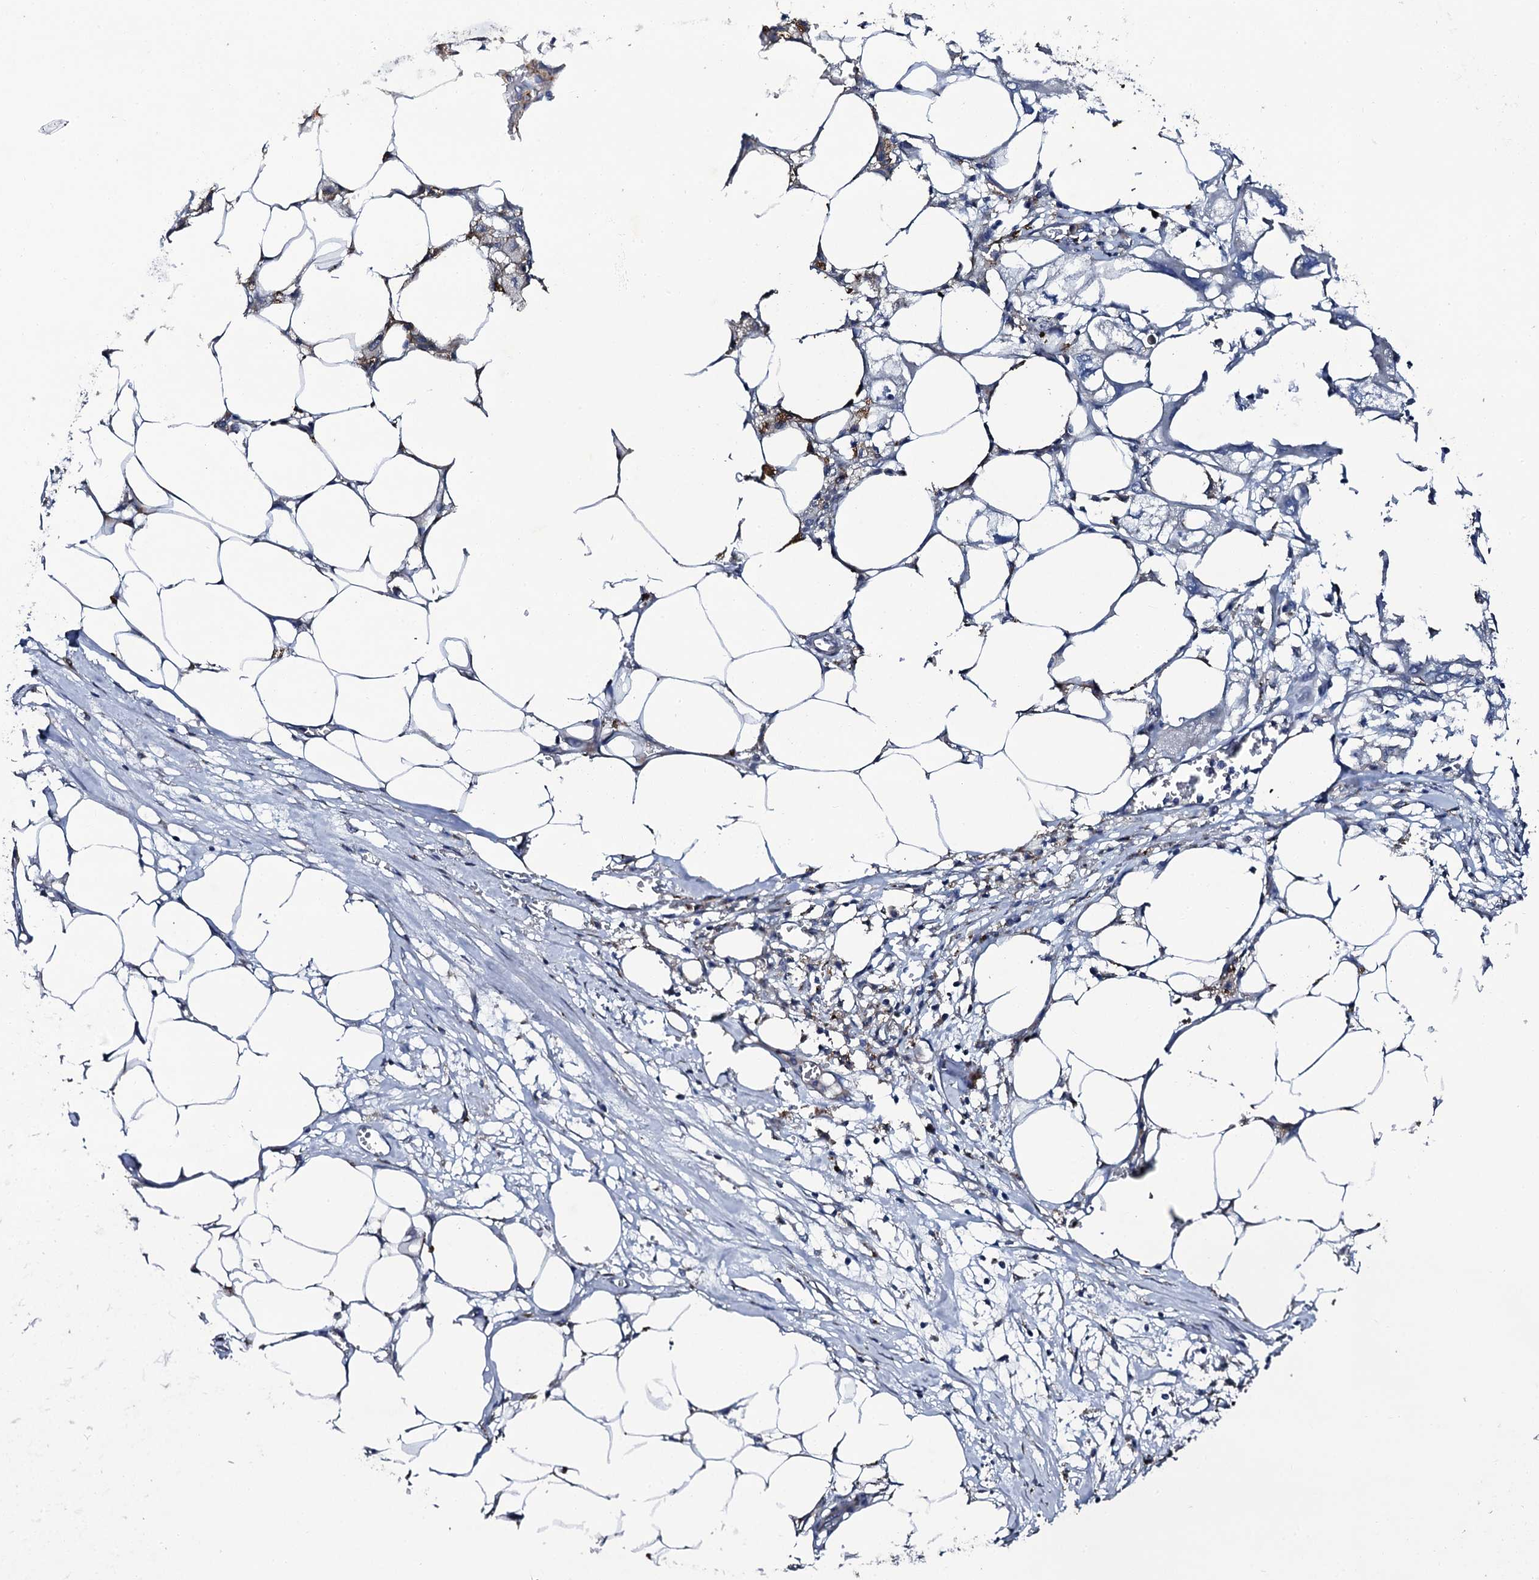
{"staining": {"intensity": "negative", "quantity": "none", "location": "none"}, "tissue": "endometrial cancer", "cell_type": "Tumor cells", "image_type": "cancer", "snomed": [{"axis": "morphology", "description": "Adenocarcinoma, NOS"}, {"axis": "morphology", "description": "Adenocarcinoma, metastatic, NOS"}, {"axis": "topography", "description": "Adipose tissue"}, {"axis": "topography", "description": "Endometrium"}], "caption": "A photomicrograph of human endometrial cancer (metastatic adenocarcinoma) is negative for staining in tumor cells.", "gene": "LRRC28", "patient": {"sex": "female", "age": 67}}